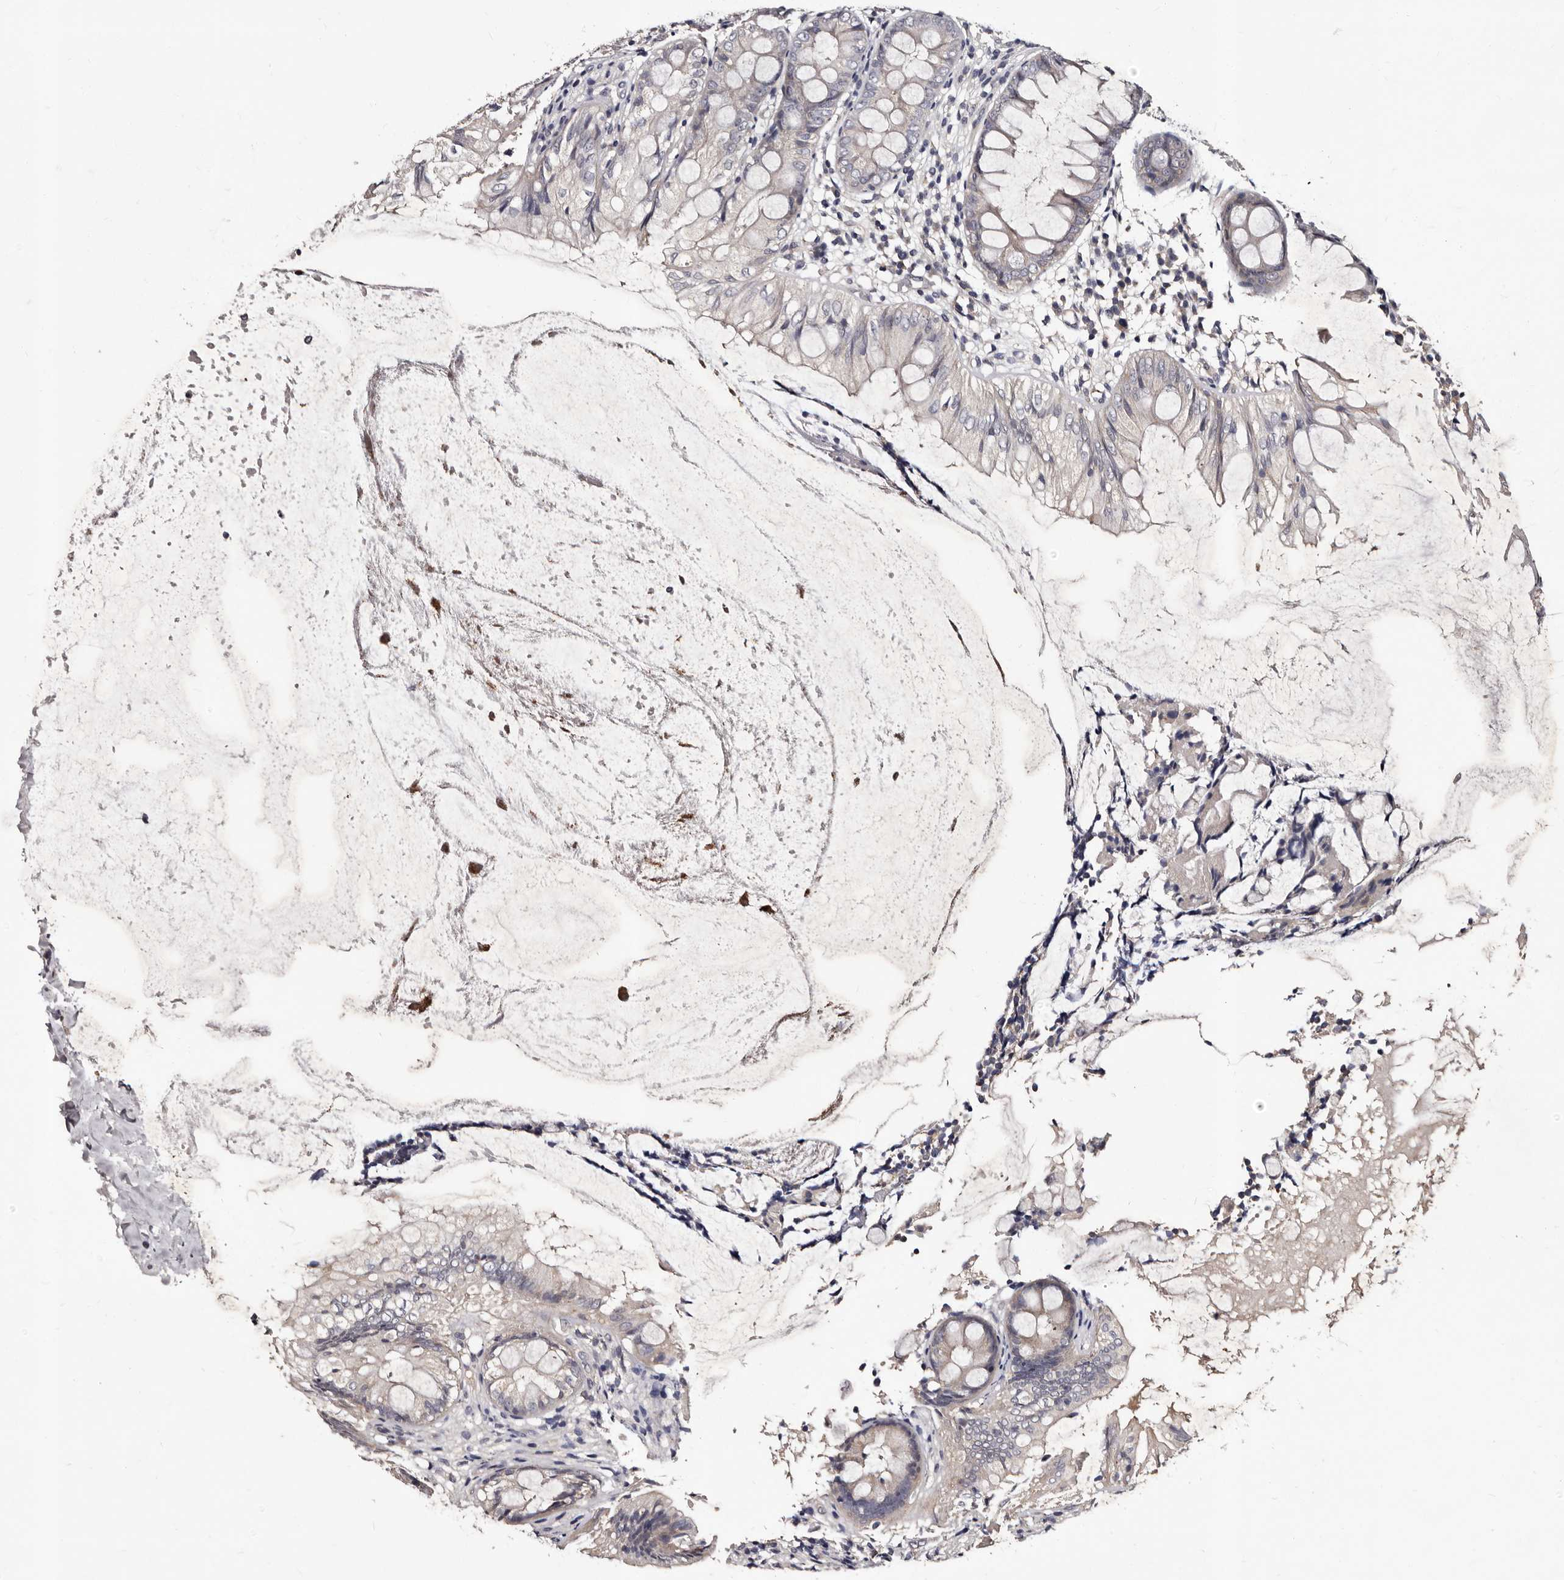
{"staining": {"intensity": "weak", "quantity": "<25%", "location": "cytoplasmic/membranous"}, "tissue": "appendix", "cell_type": "Glandular cells", "image_type": "normal", "snomed": [{"axis": "morphology", "description": "Normal tissue, NOS"}, {"axis": "topography", "description": "Appendix"}], "caption": "DAB immunohistochemical staining of unremarkable human appendix reveals no significant staining in glandular cells.", "gene": "MKRN3", "patient": {"sex": "female", "age": 77}}